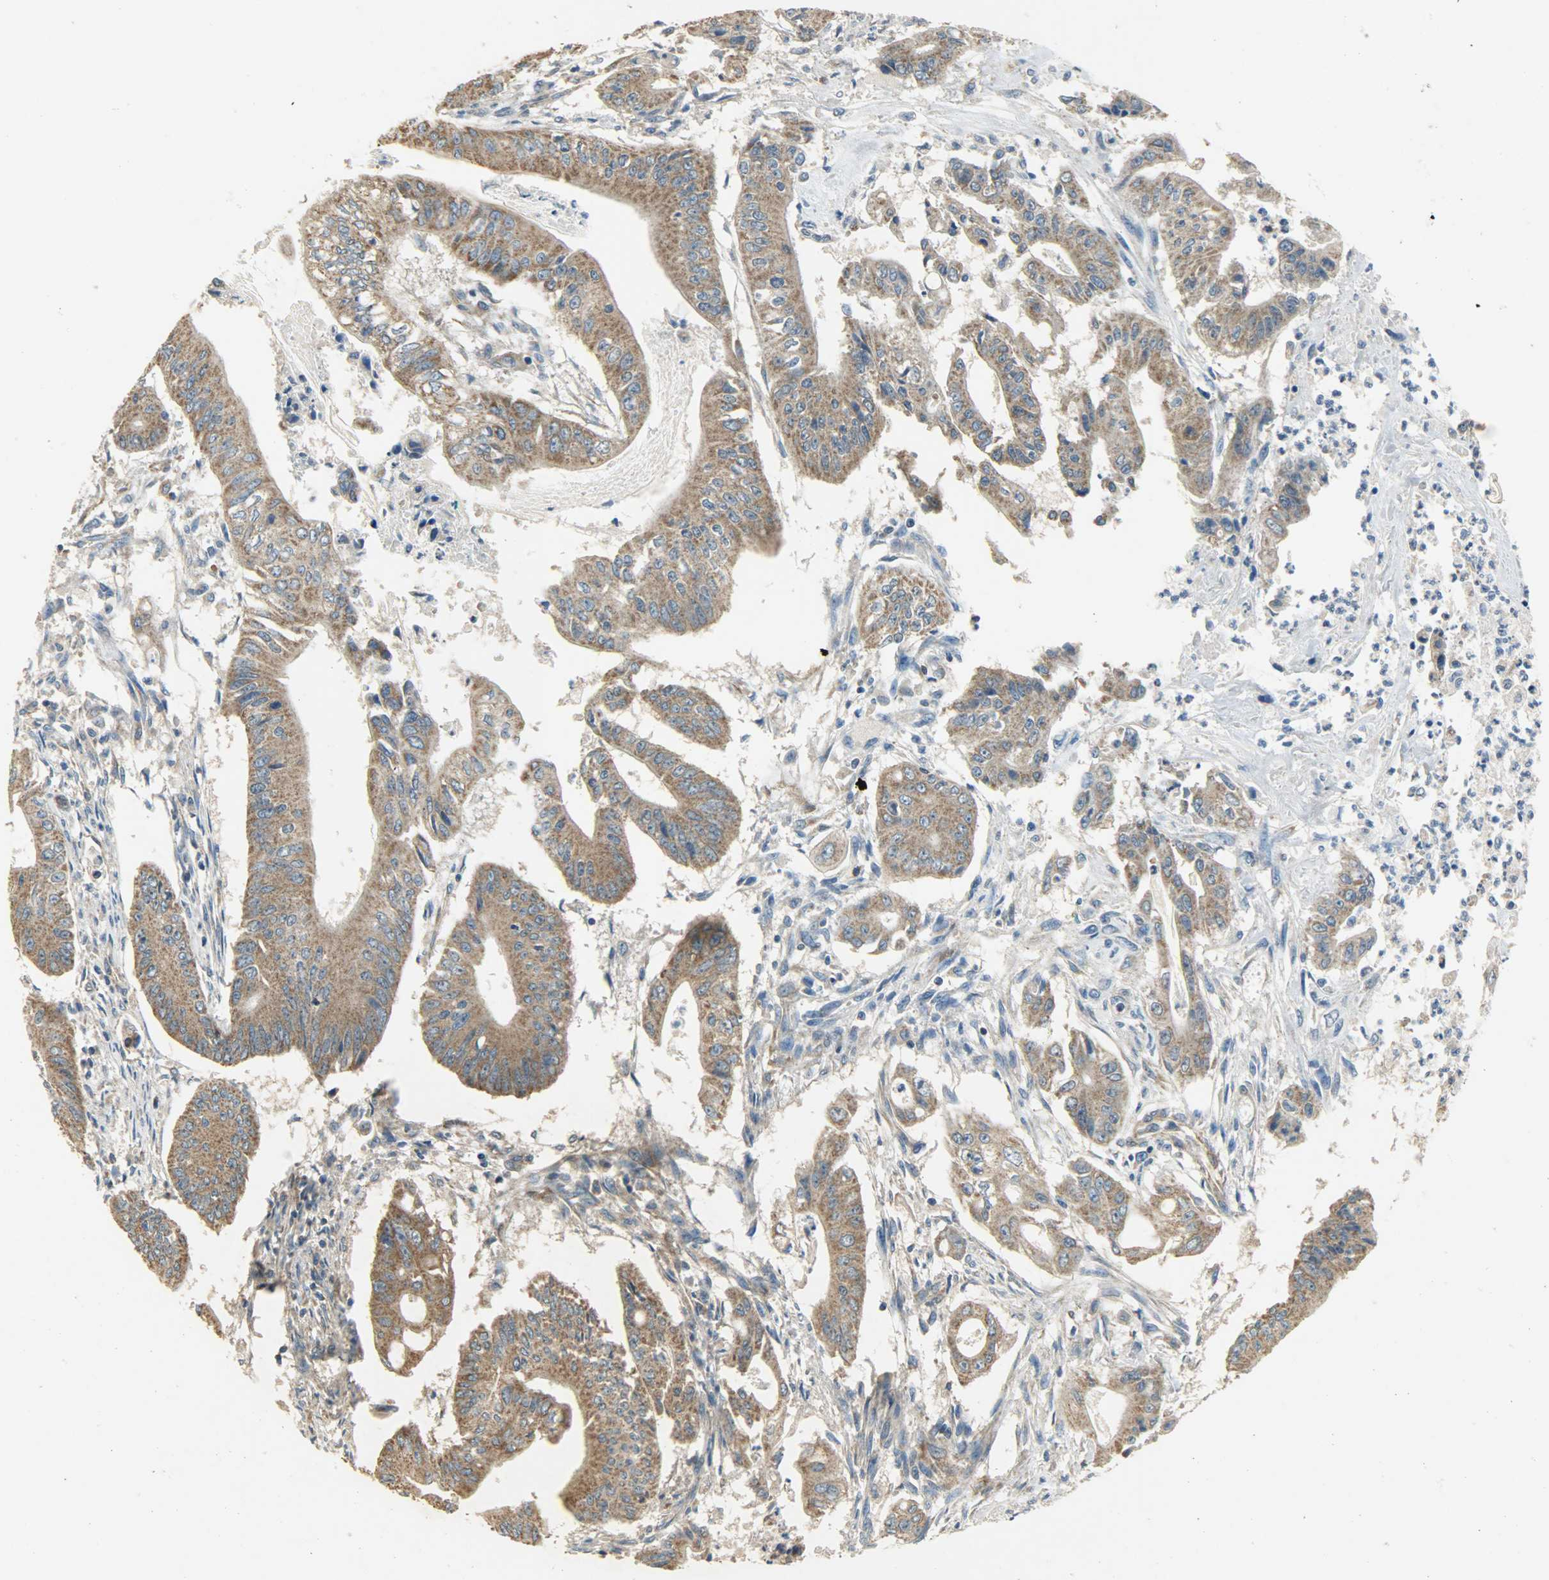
{"staining": {"intensity": "strong", "quantity": ">75%", "location": "cytoplasmic/membranous"}, "tissue": "pancreatic cancer", "cell_type": "Tumor cells", "image_type": "cancer", "snomed": [{"axis": "morphology", "description": "Normal tissue, NOS"}, {"axis": "topography", "description": "Lymph node"}], "caption": "Brown immunohistochemical staining in human pancreatic cancer demonstrates strong cytoplasmic/membranous staining in approximately >75% of tumor cells. (Stains: DAB in brown, nuclei in blue, Microscopy: brightfield microscopy at high magnification).", "gene": "C1orf198", "patient": {"sex": "male", "age": 62}}